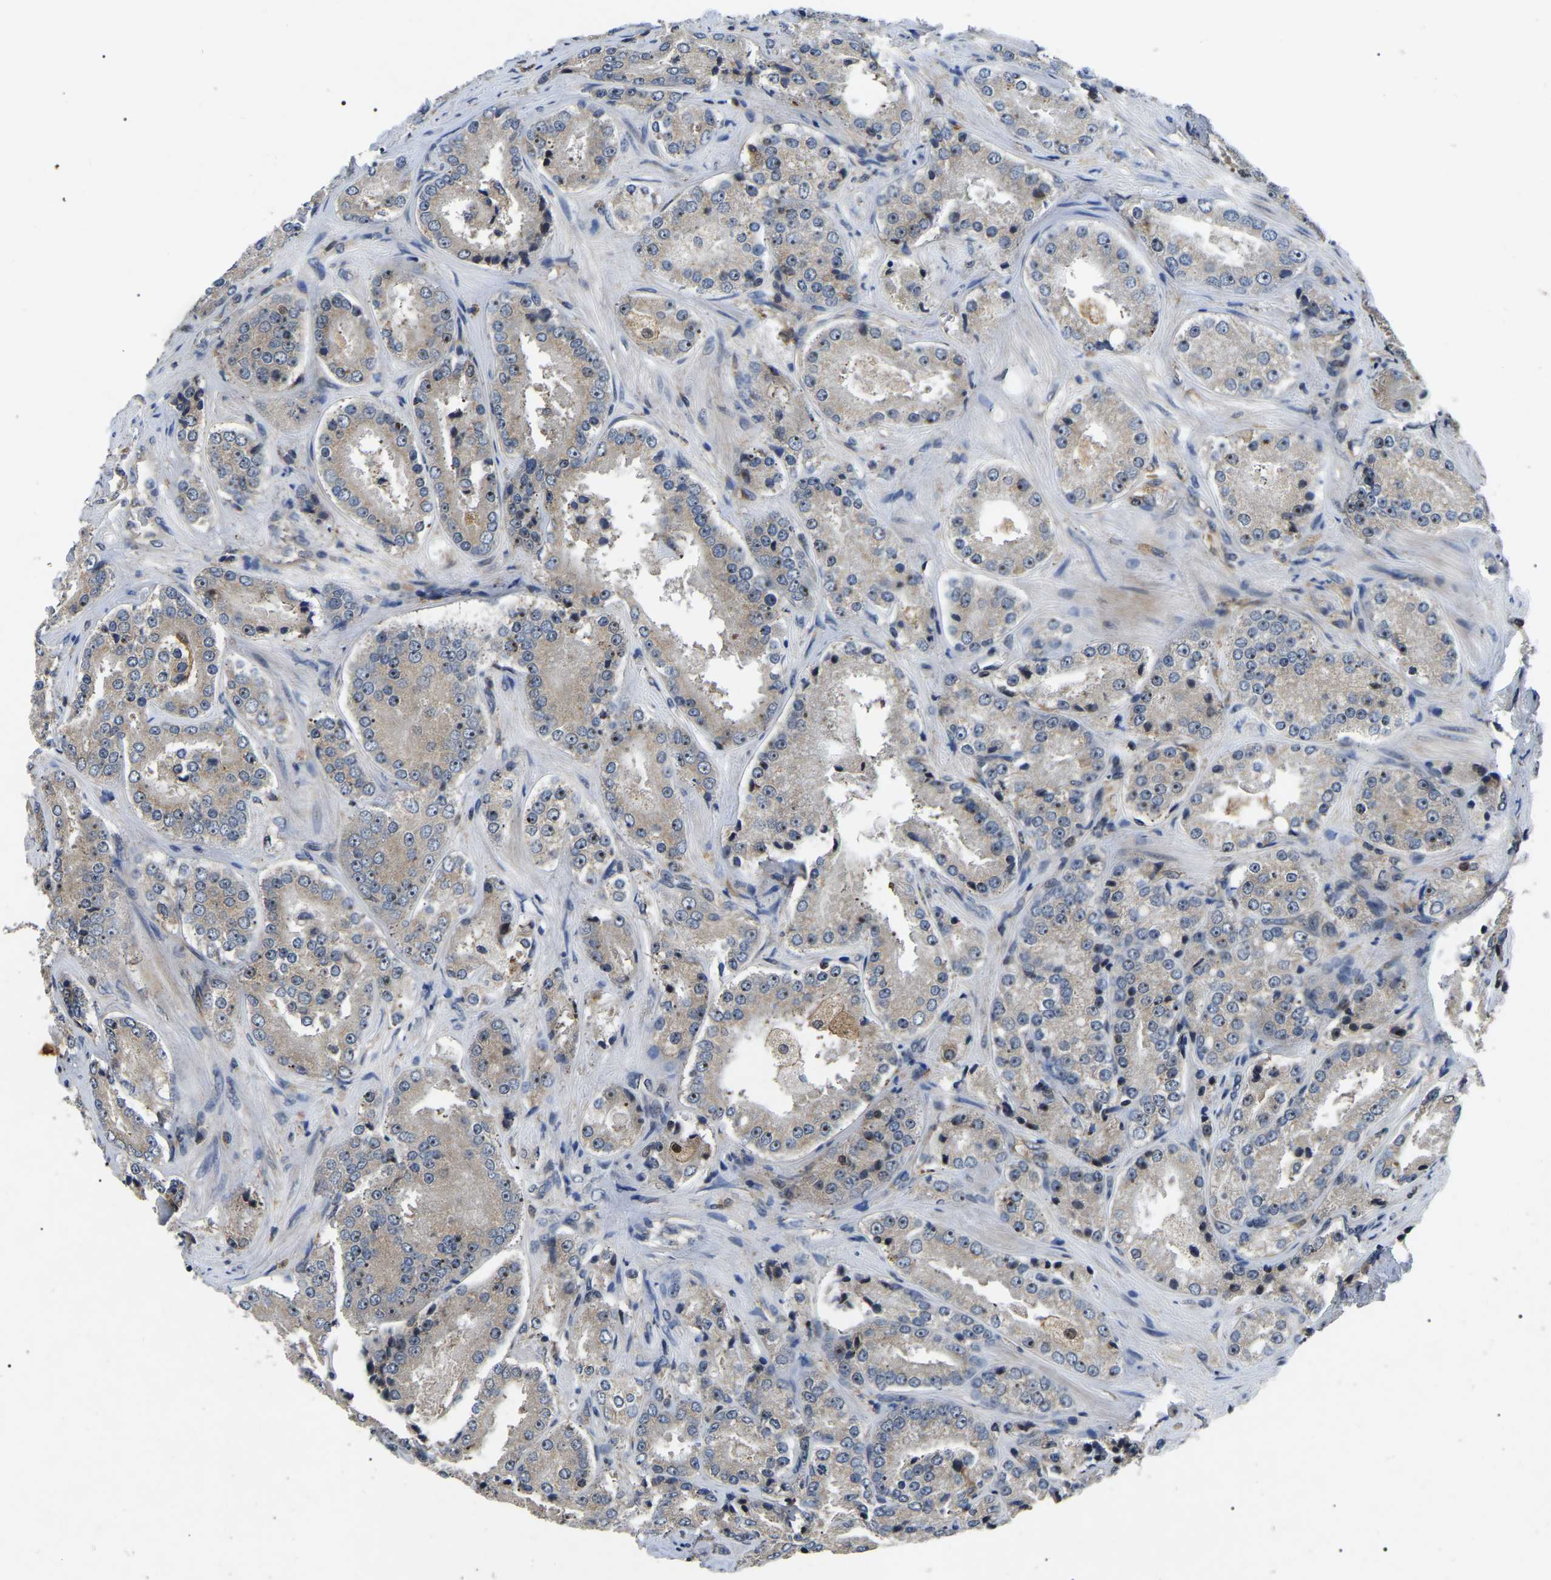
{"staining": {"intensity": "weak", "quantity": "25%-75%", "location": "cytoplasmic/membranous,nuclear"}, "tissue": "prostate cancer", "cell_type": "Tumor cells", "image_type": "cancer", "snomed": [{"axis": "morphology", "description": "Adenocarcinoma, High grade"}, {"axis": "topography", "description": "Prostate"}], "caption": "Immunohistochemical staining of human prostate high-grade adenocarcinoma shows weak cytoplasmic/membranous and nuclear protein positivity in approximately 25%-75% of tumor cells.", "gene": "RBM28", "patient": {"sex": "male", "age": 65}}